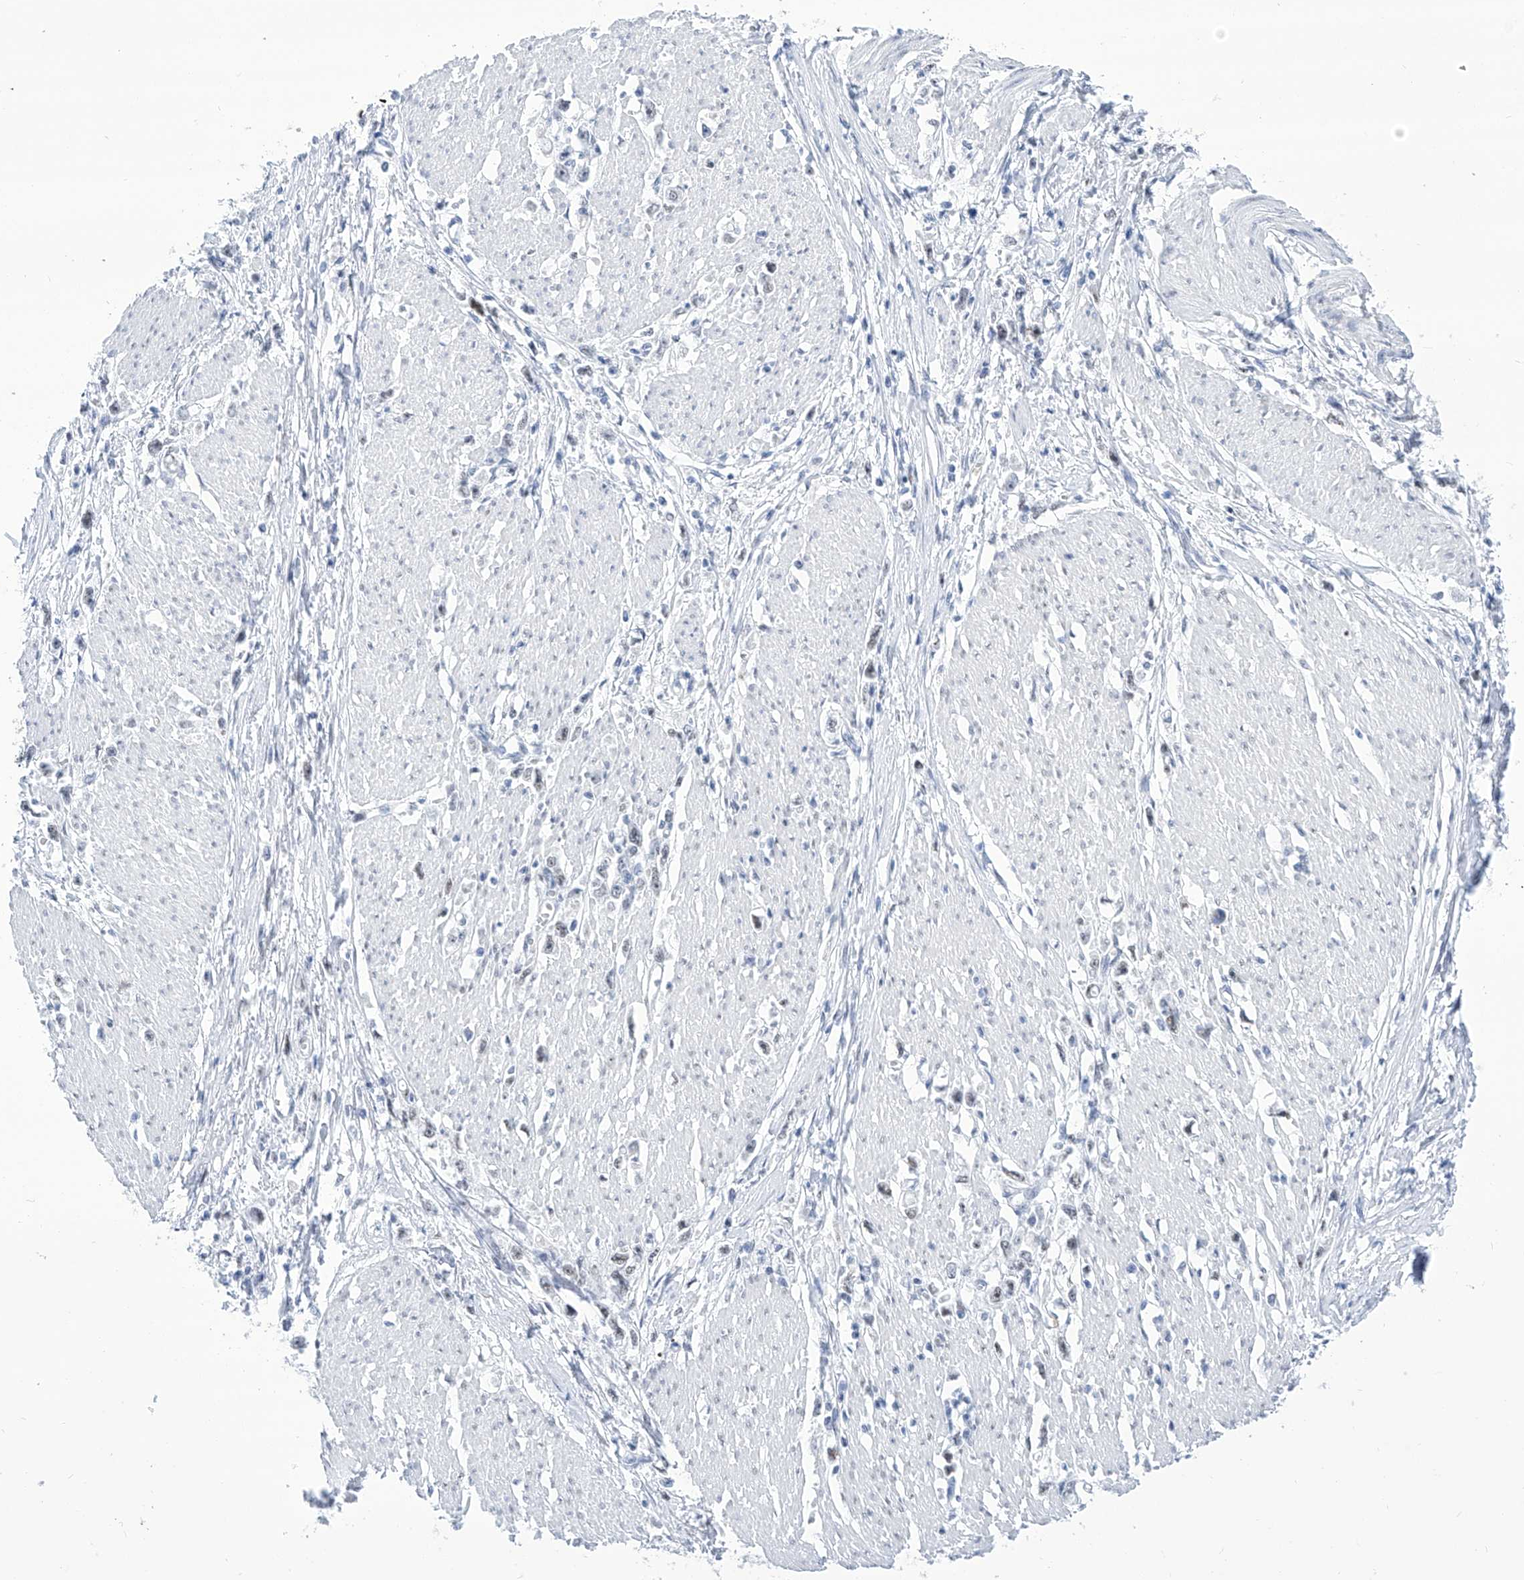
{"staining": {"intensity": "negative", "quantity": "none", "location": "none"}, "tissue": "stomach cancer", "cell_type": "Tumor cells", "image_type": "cancer", "snomed": [{"axis": "morphology", "description": "Adenocarcinoma, NOS"}, {"axis": "topography", "description": "Stomach"}], "caption": "The micrograph reveals no staining of tumor cells in stomach cancer (adenocarcinoma).", "gene": "SART1", "patient": {"sex": "female", "age": 59}}